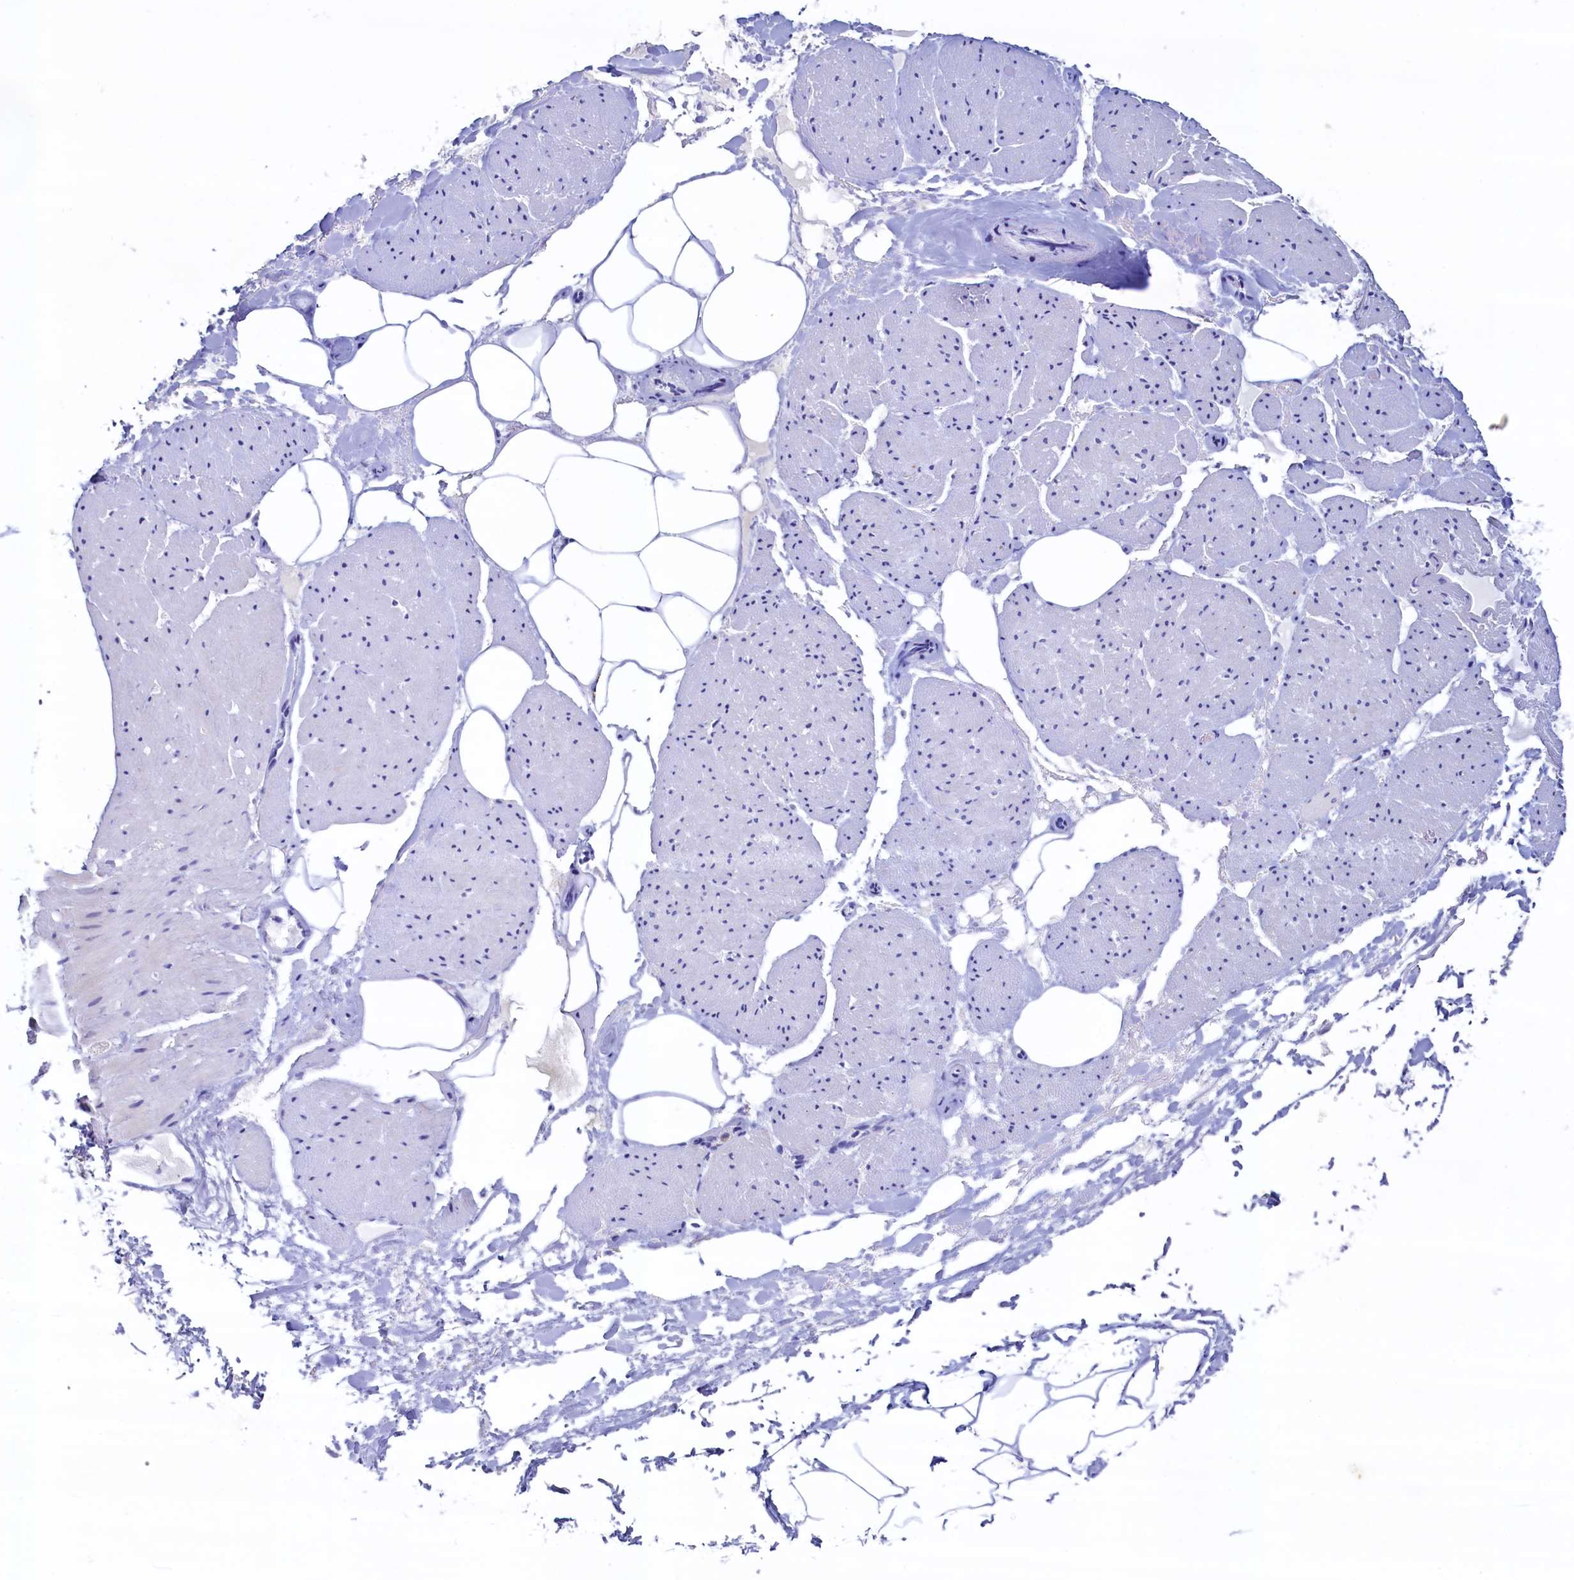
{"staining": {"intensity": "negative", "quantity": "none", "location": "none"}, "tissue": "adipose tissue", "cell_type": "Adipocytes", "image_type": "normal", "snomed": [{"axis": "morphology", "description": "Normal tissue, NOS"}, {"axis": "morphology", "description": "Adenocarcinoma, Low grade"}, {"axis": "topography", "description": "Prostate"}, {"axis": "topography", "description": "Peripheral nerve tissue"}], "caption": "DAB (3,3'-diaminobenzidine) immunohistochemical staining of normal human adipose tissue demonstrates no significant expression in adipocytes.", "gene": "CBLIF", "patient": {"sex": "male", "age": 63}}